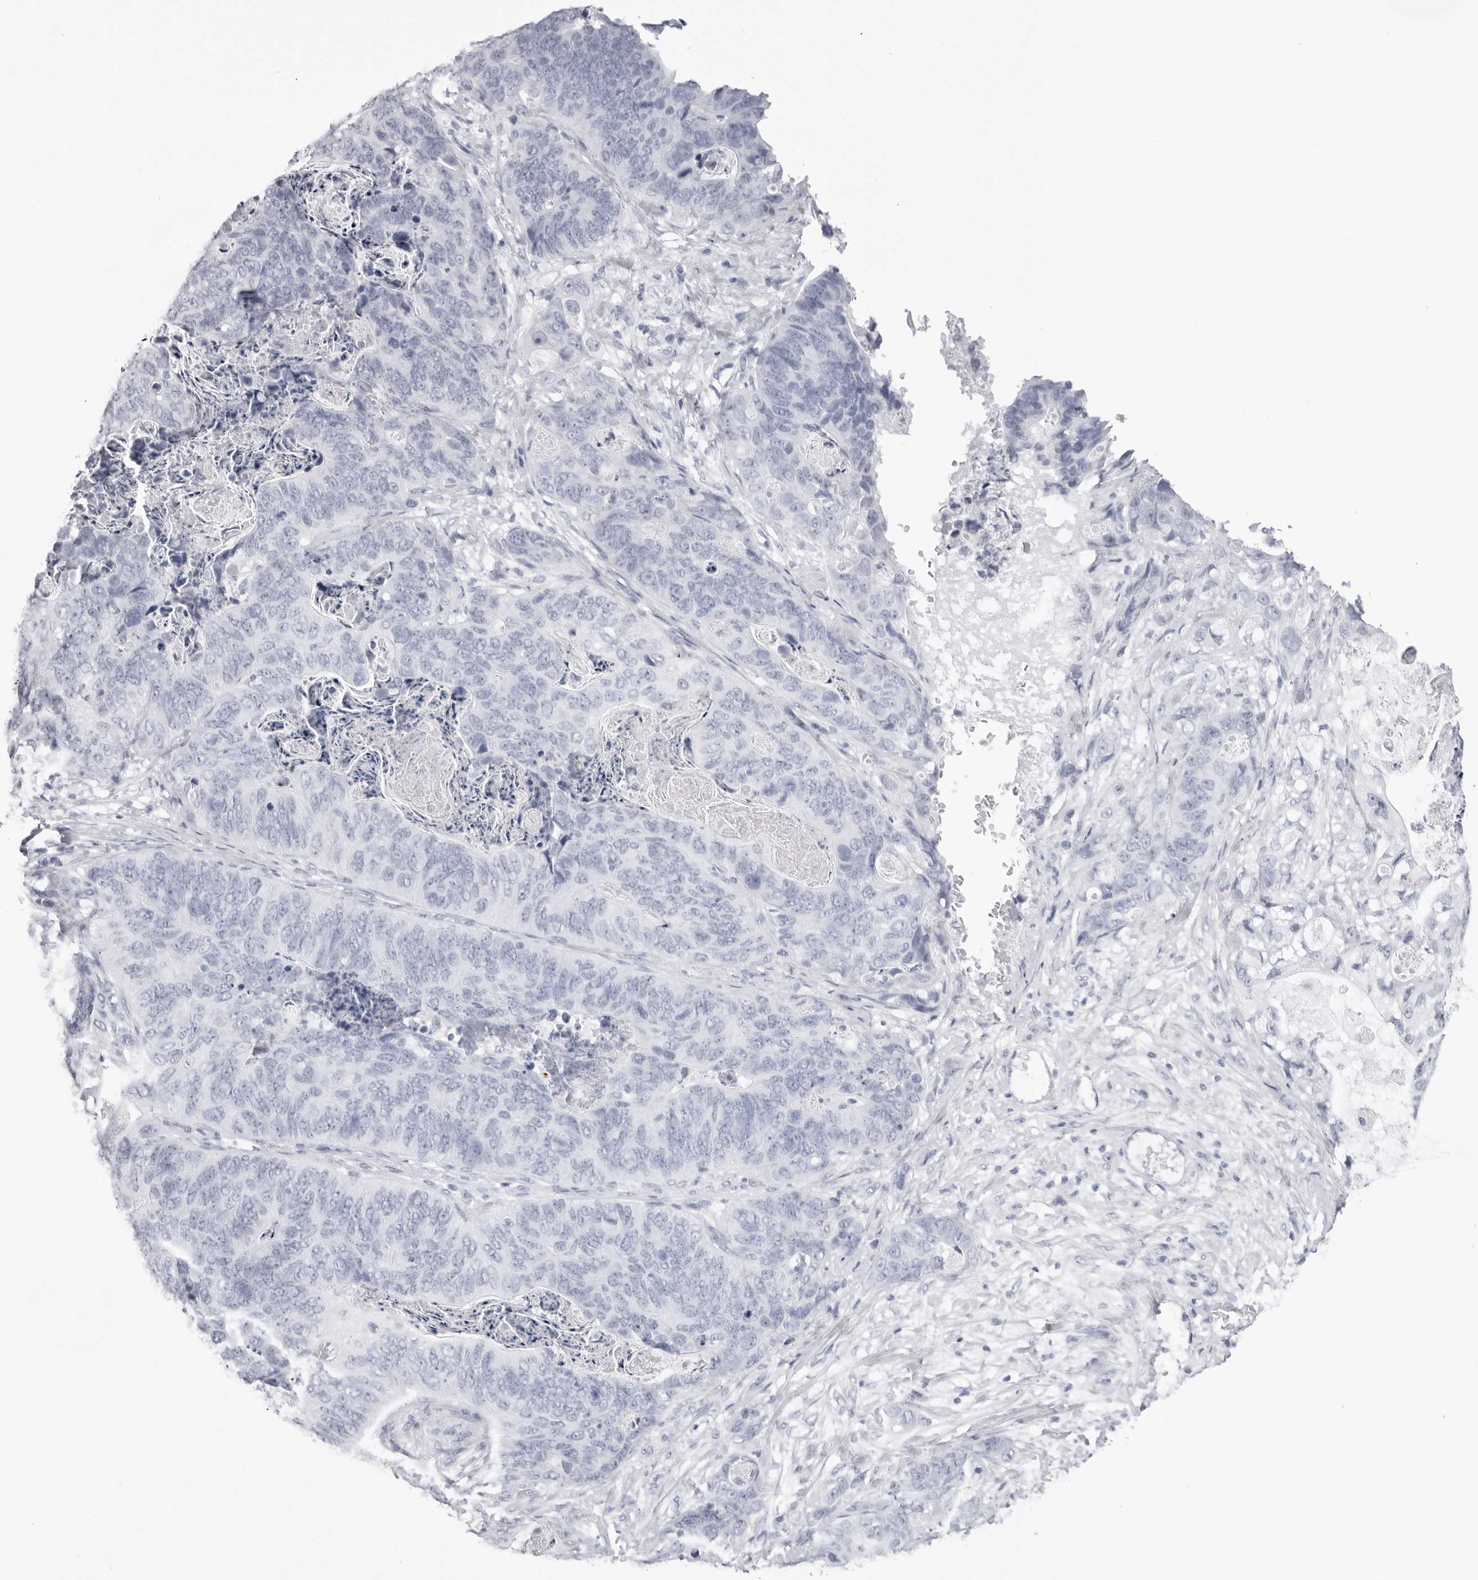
{"staining": {"intensity": "negative", "quantity": "none", "location": "none"}, "tissue": "stomach cancer", "cell_type": "Tumor cells", "image_type": "cancer", "snomed": [{"axis": "morphology", "description": "Normal tissue, NOS"}, {"axis": "morphology", "description": "Adenocarcinoma, NOS"}, {"axis": "topography", "description": "Stomach"}], "caption": "Tumor cells are negative for protein expression in human stomach adenocarcinoma.", "gene": "TMOD4", "patient": {"sex": "female", "age": 89}}